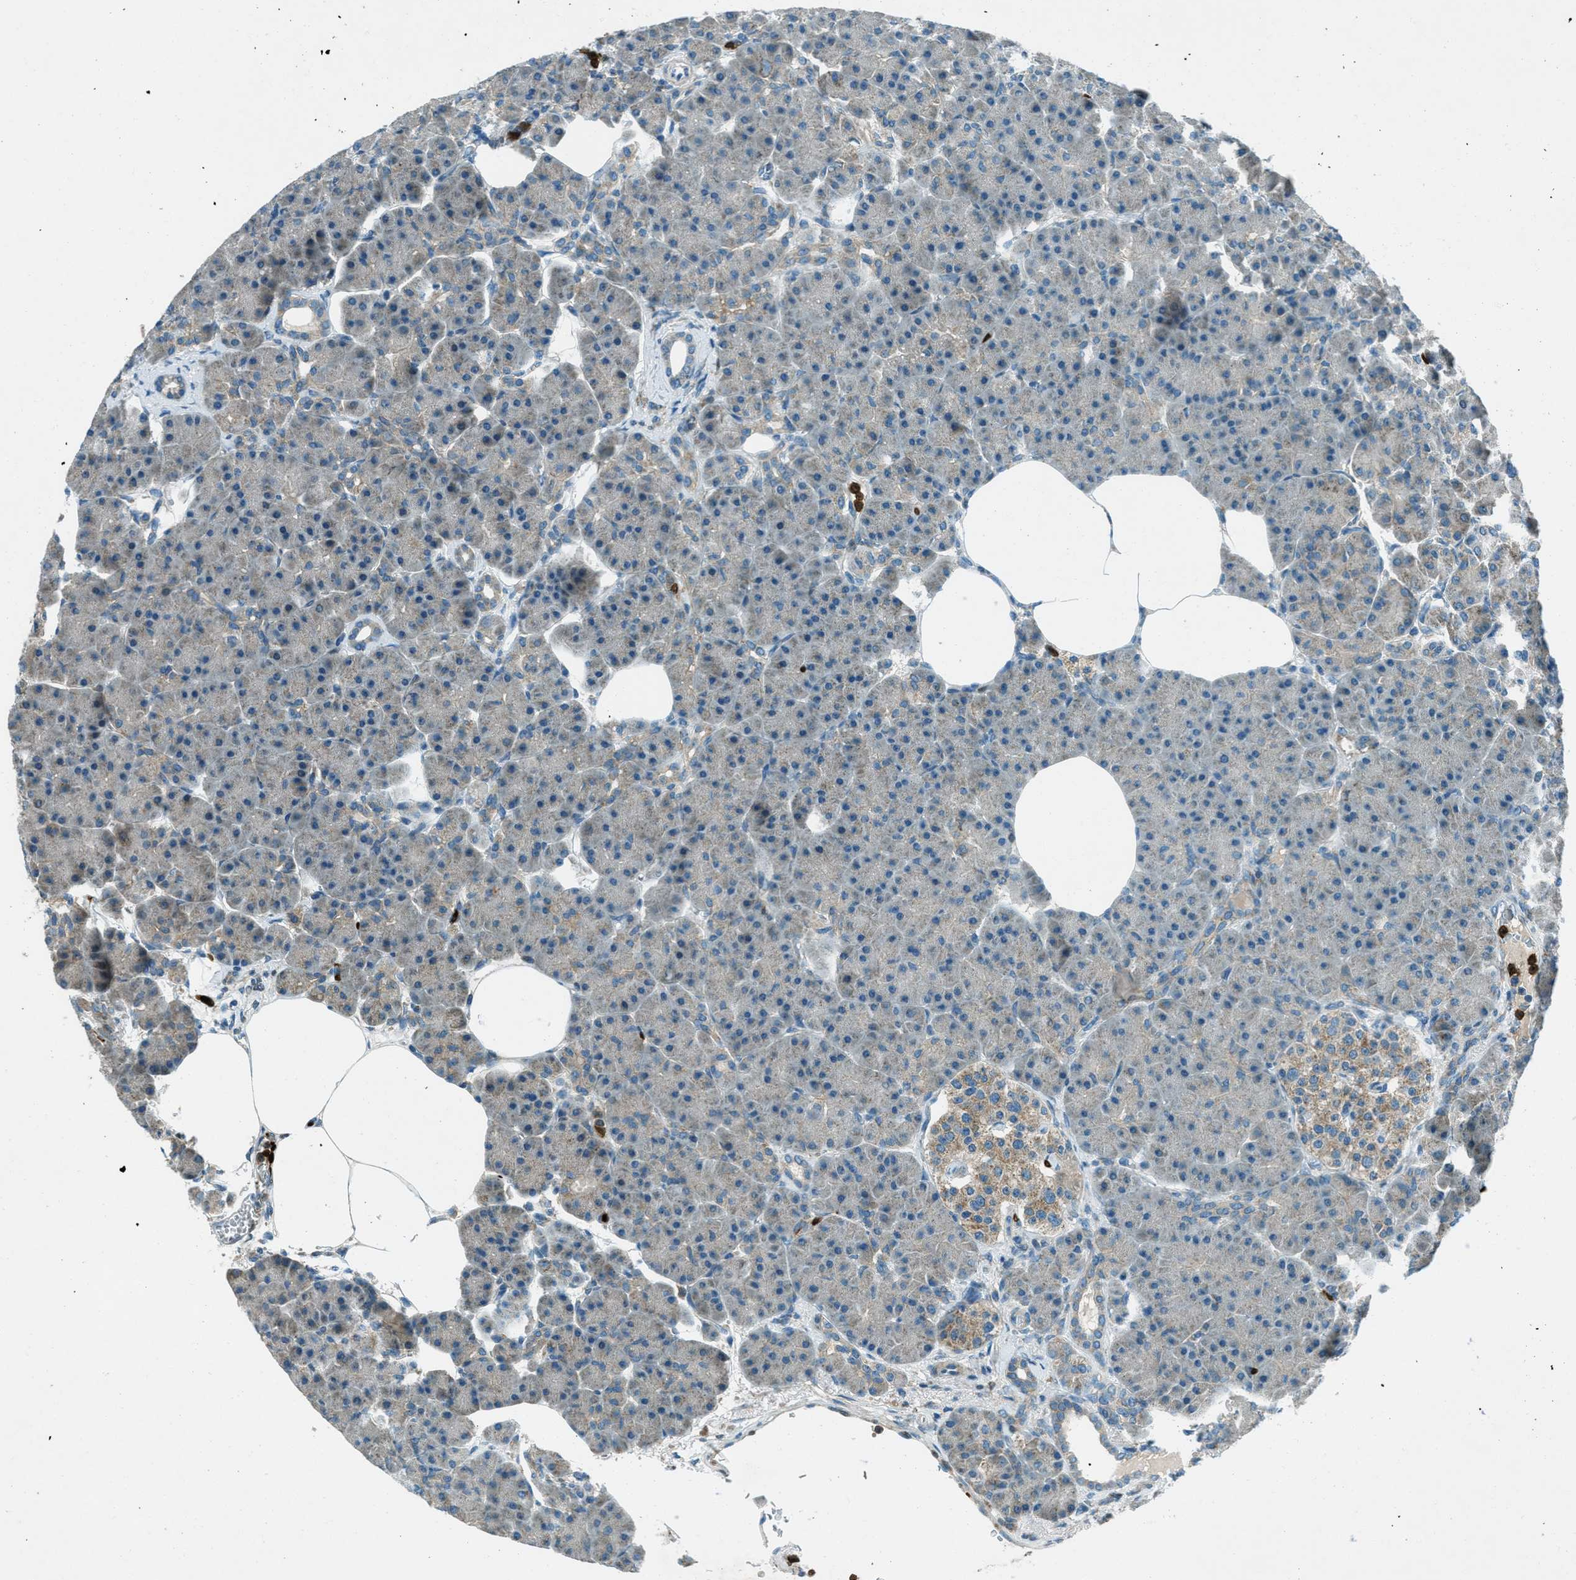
{"staining": {"intensity": "weak", "quantity": "<25%", "location": "cytoplasmic/membranous"}, "tissue": "pancreas", "cell_type": "Exocrine glandular cells", "image_type": "normal", "snomed": [{"axis": "morphology", "description": "Normal tissue, NOS"}, {"axis": "topography", "description": "Pancreas"}], "caption": "DAB immunohistochemical staining of normal human pancreas shows no significant staining in exocrine glandular cells. (DAB immunohistochemistry, high magnification).", "gene": "FAR1", "patient": {"sex": "female", "age": 70}}